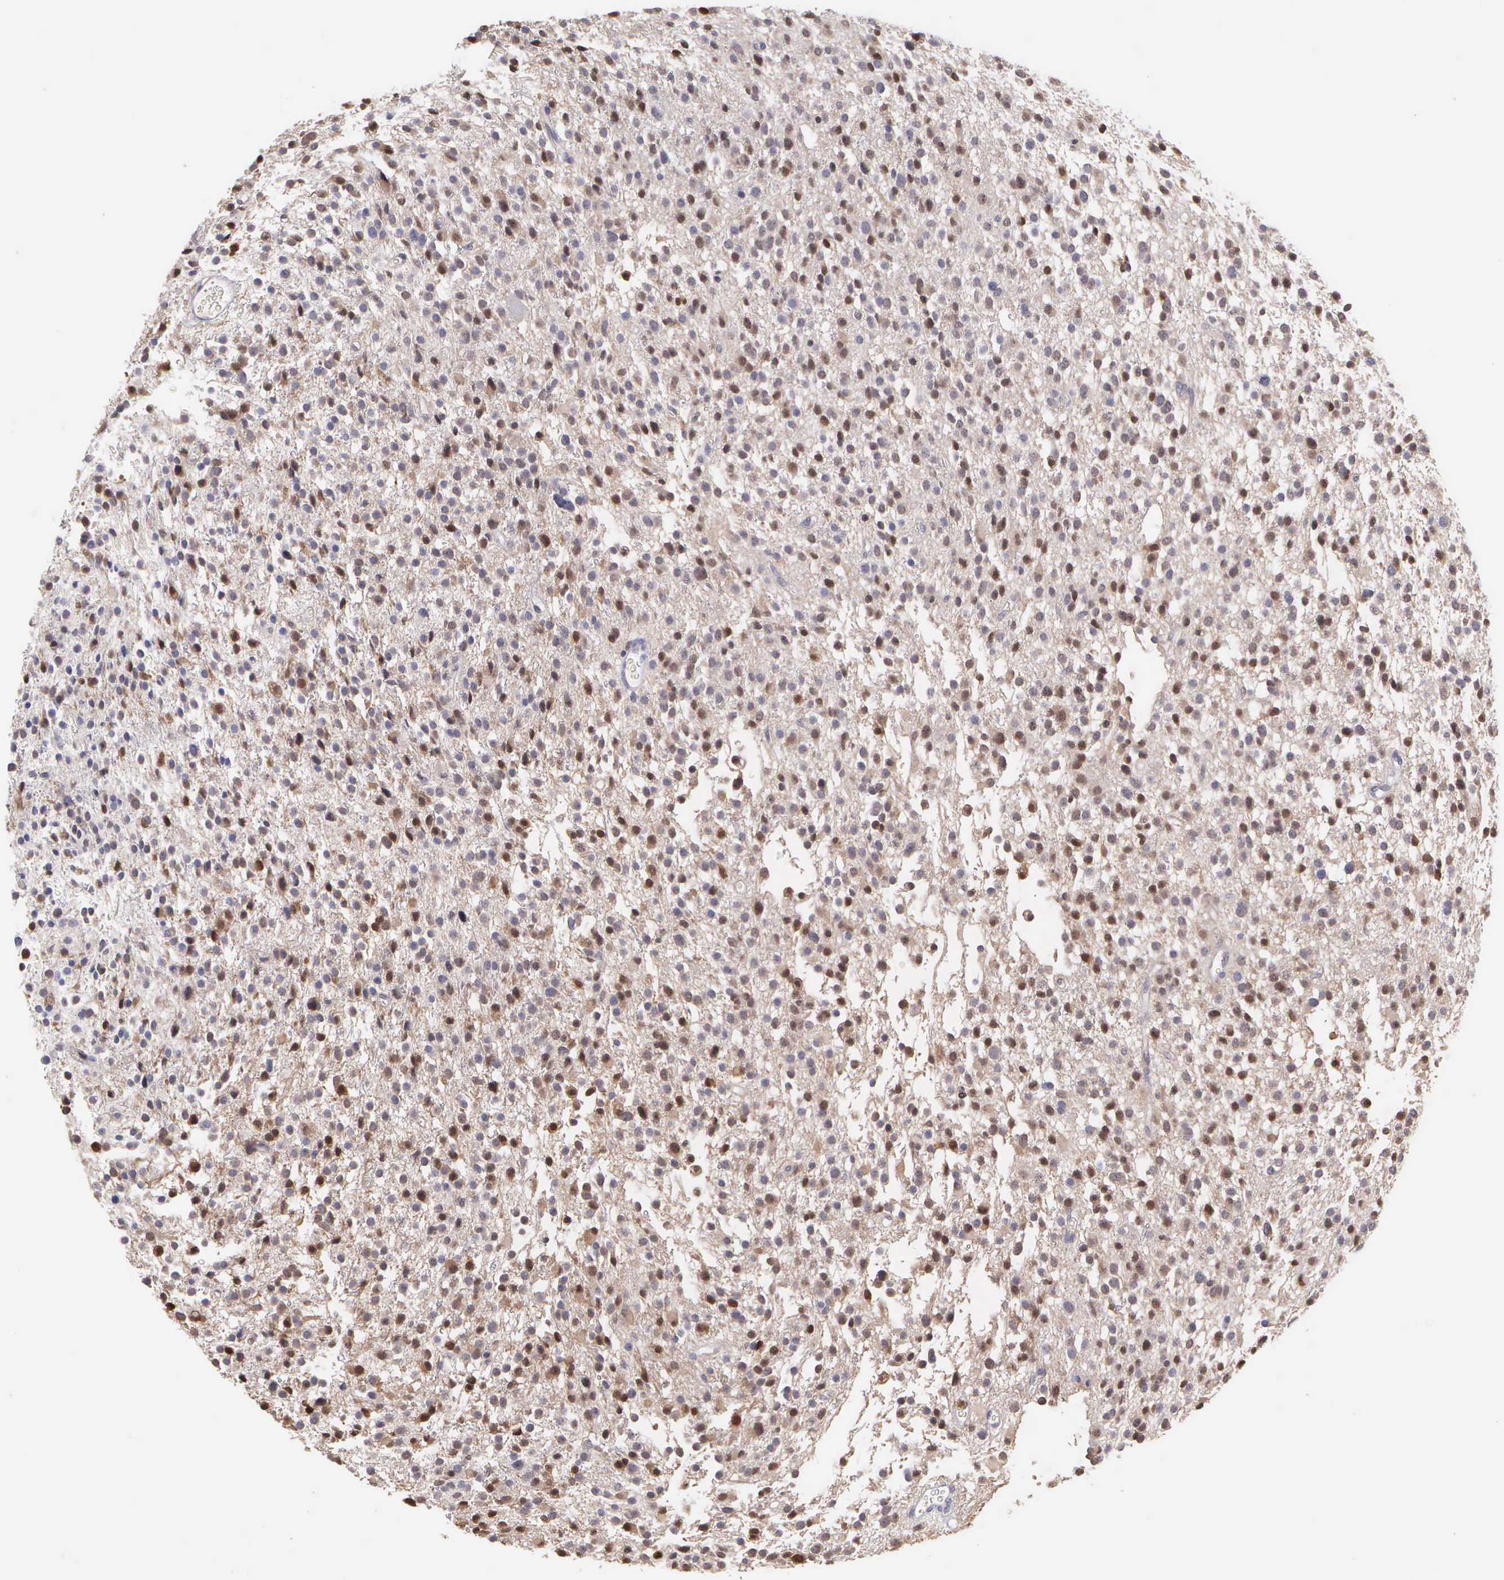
{"staining": {"intensity": "weak", "quantity": "25%-75%", "location": "cytoplasmic/membranous,nuclear"}, "tissue": "glioma", "cell_type": "Tumor cells", "image_type": "cancer", "snomed": [{"axis": "morphology", "description": "Glioma, malignant, Low grade"}, {"axis": "topography", "description": "Brain"}], "caption": "Immunohistochemical staining of human malignant low-grade glioma reveals low levels of weak cytoplasmic/membranous and nuclear protein positivity in approximately 25%-75% of tumor cells.", "gene": "BID", "patient": {"sex": "female", "age": 36}}